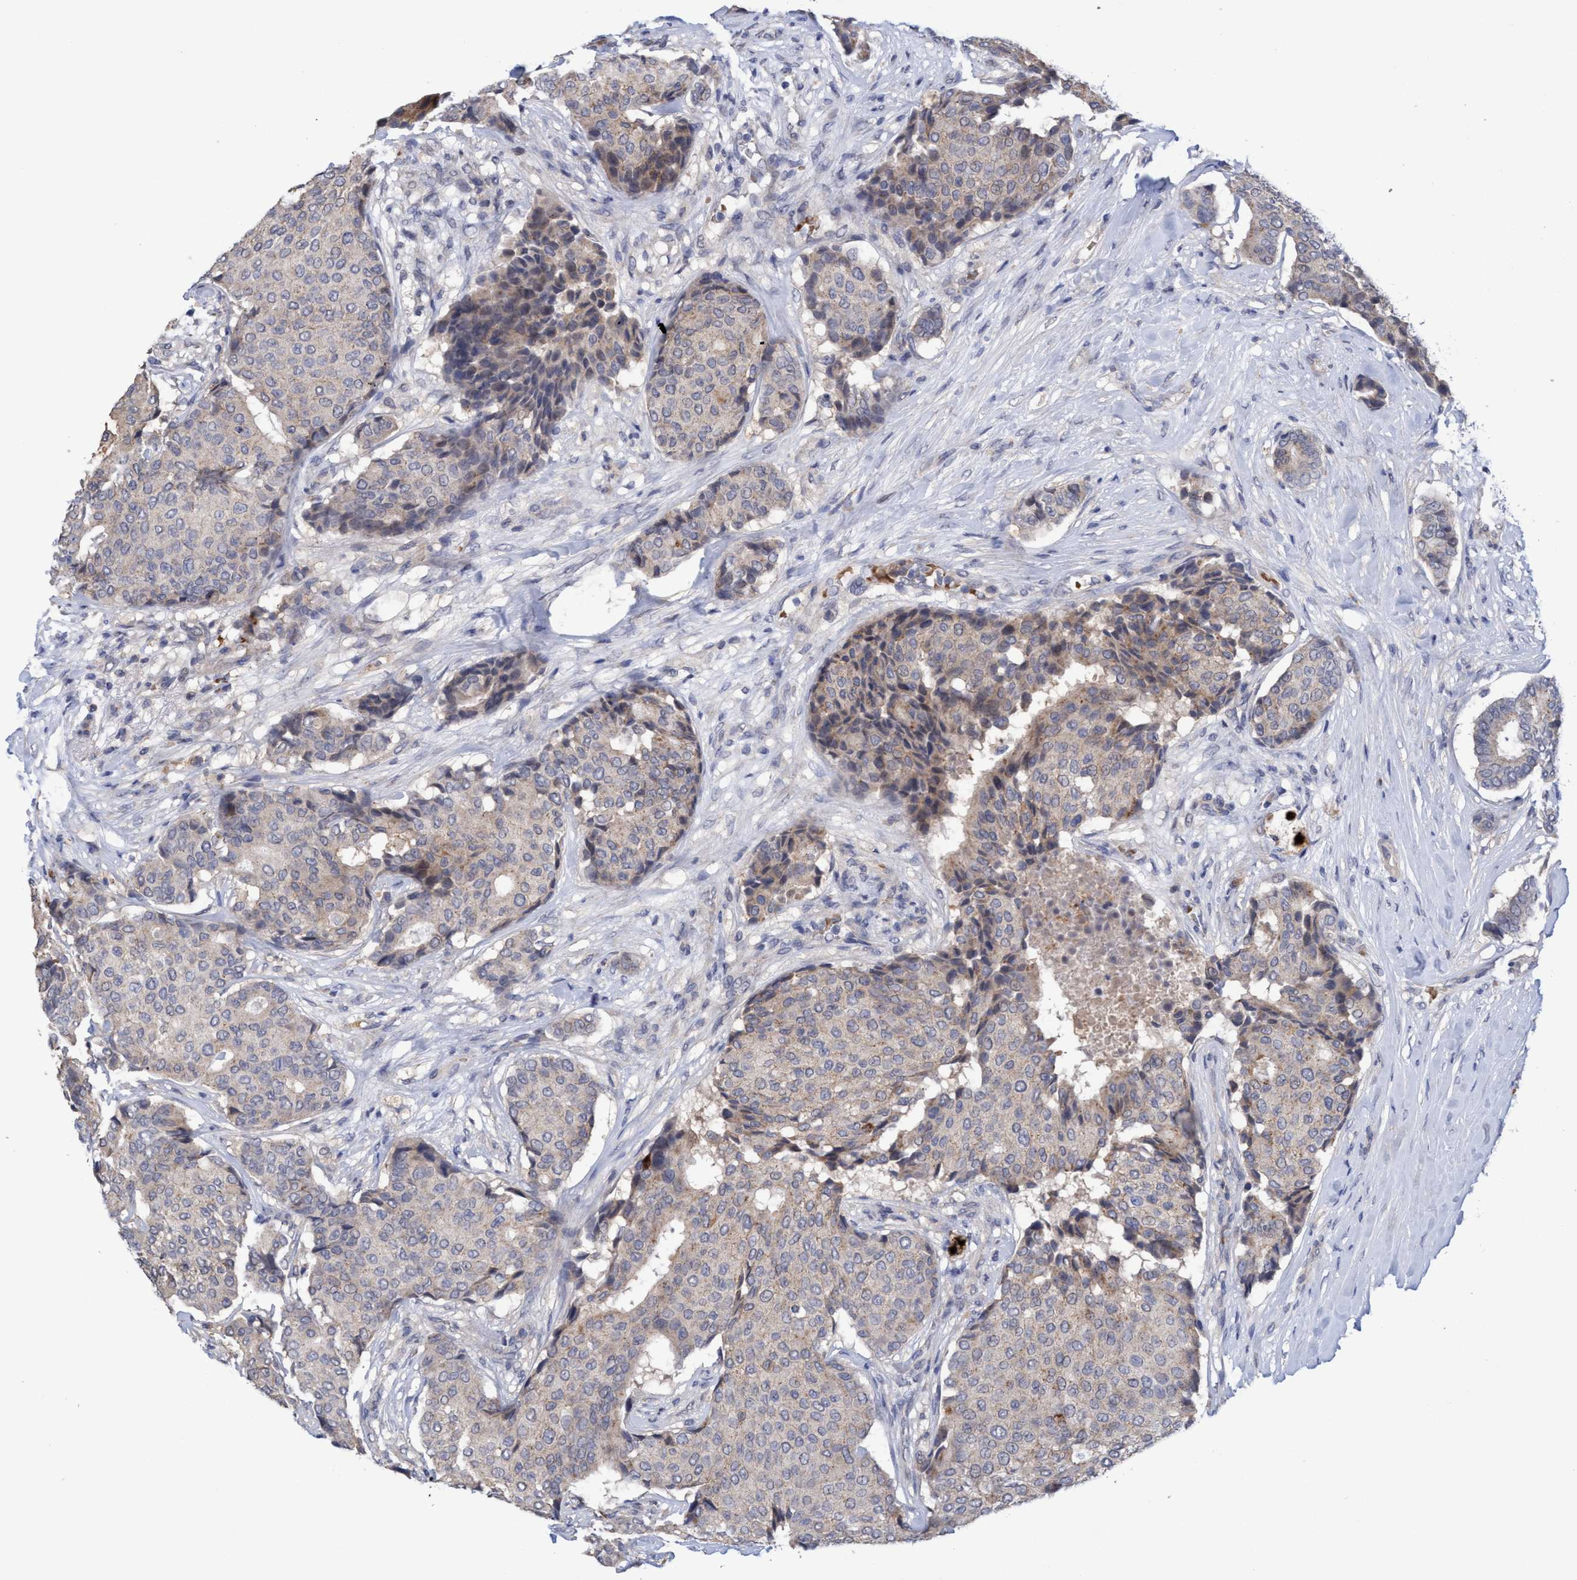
{"staining": {"intensity": "weak", "quantity": "<25%", "location": "cytoplasmic/membranous"}, "tissue": "breast cancer", "cell_type": "Tumor cells", "image_type": "cancer", "snomed": [{"axis": "morphology", "description": "Duct carcinoma"}, {"axis": "topography", "description": "Breast"}], "caption": "Tumor cells are negative for protein expression in human breast cancer.", "gene": "SEMA4D", "patient": {"sex": "female", "age": 75}}